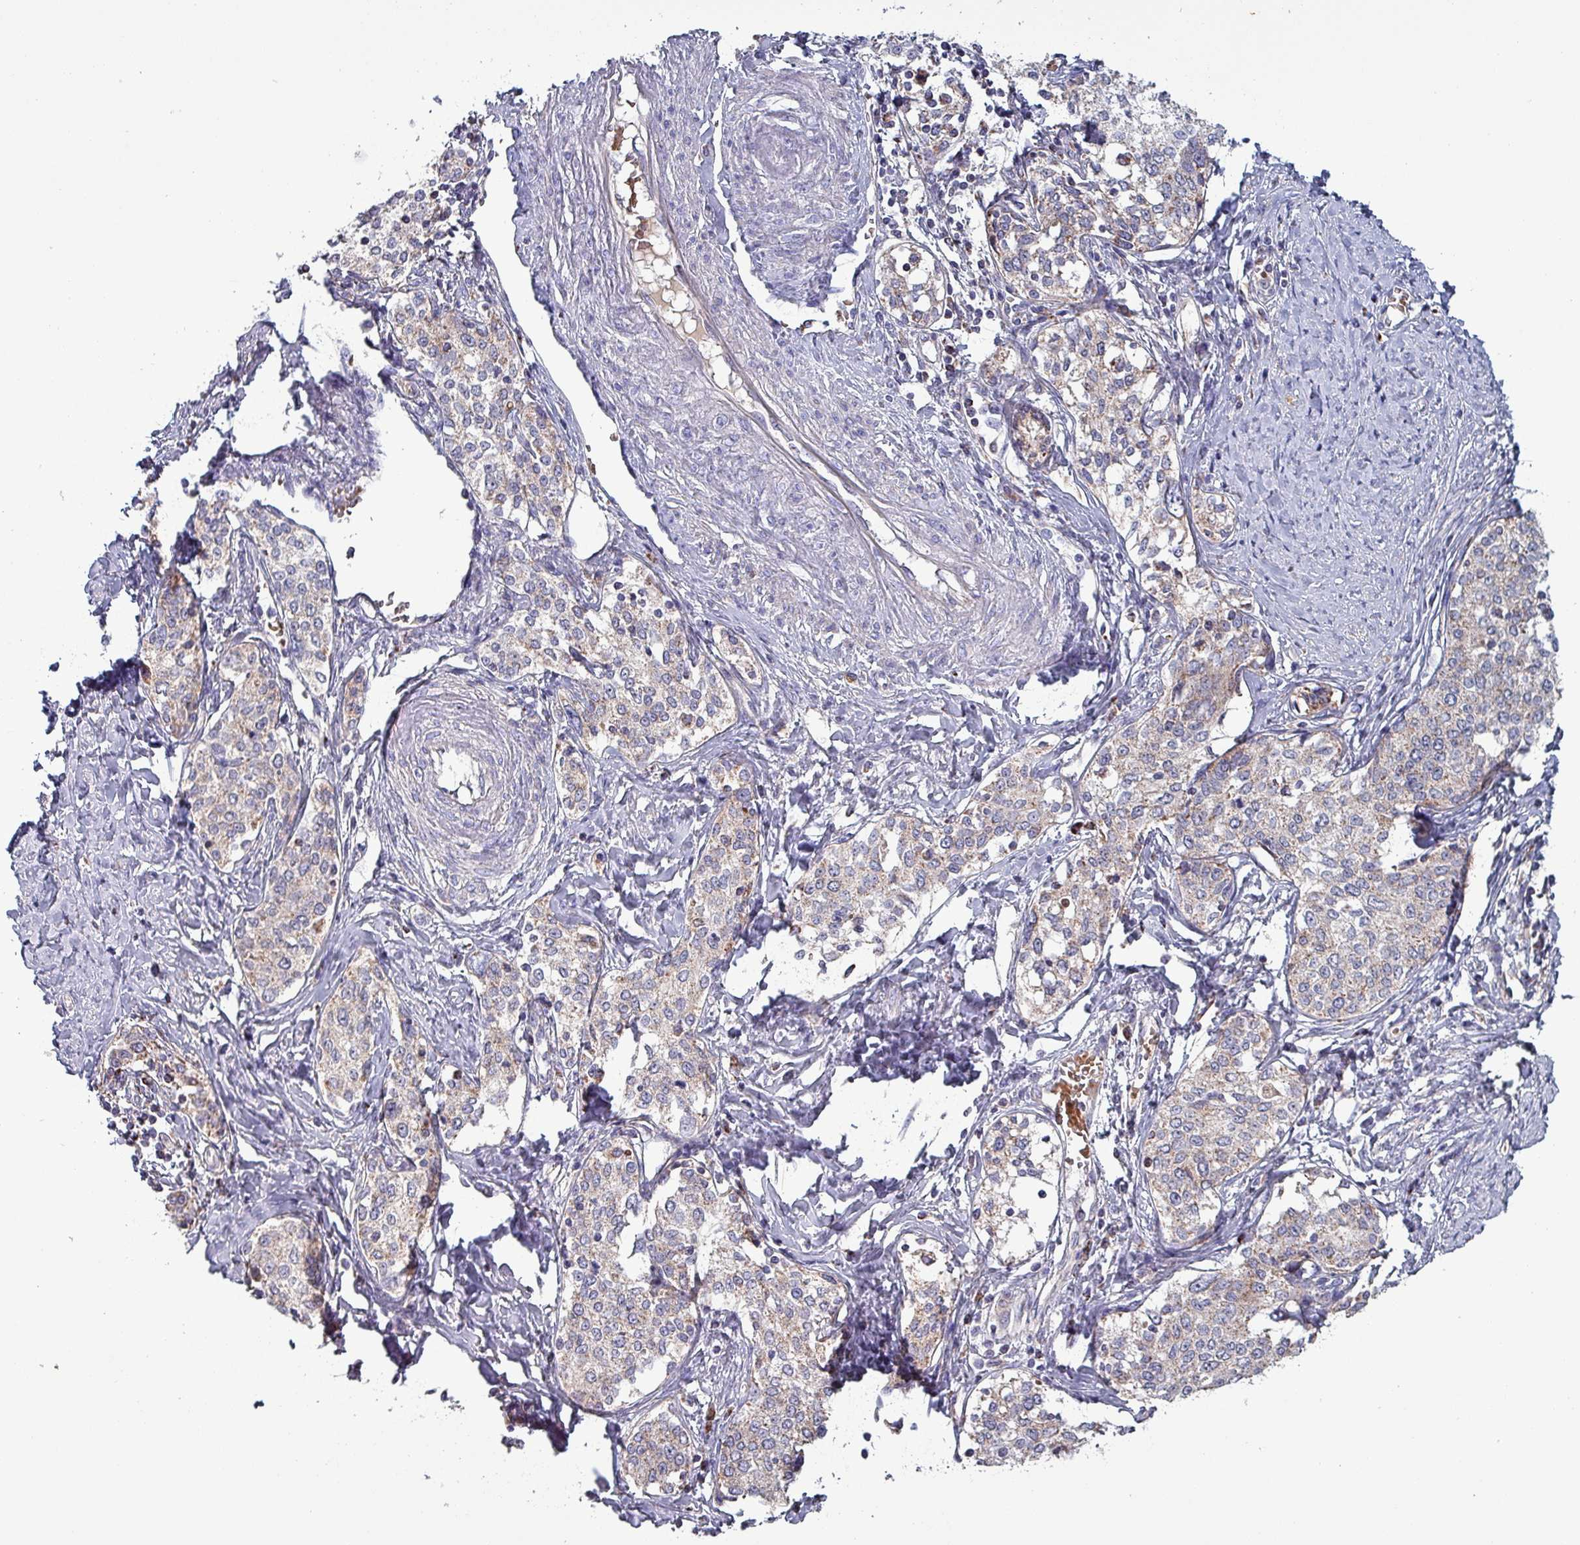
{"staining": {"intensity": "weak", "quantity": ">75%", "location": "cytoplasmic/membranous"}, "tissue": "cervical cancer", "cell_type": "Tumor cells", "image_type": "cancer", "snomed": [{"axis": "morphology", "description": "Squamous cell carcinoma, NOS"}, {"axis": "morphology", "description": "Adenocarcinoma, NOS"}, {"axis": "topography", "description": "Cervix"}], "caption": "Immunohistochemistry staining of cervical cancer, which displays low levels of weak cytoplasmic/membranous expression in approximately >75% of tumor cells indicating weak cytoplasmic/membranous protein expression. The staining was performed using DAB (3,3'-diaminobenzidine) (brown) for protein detection and nuclei were counterstained in hematoxylin (blue).", "gene": "ZNF322", "patient": {"sex": "female", "age": 52}}